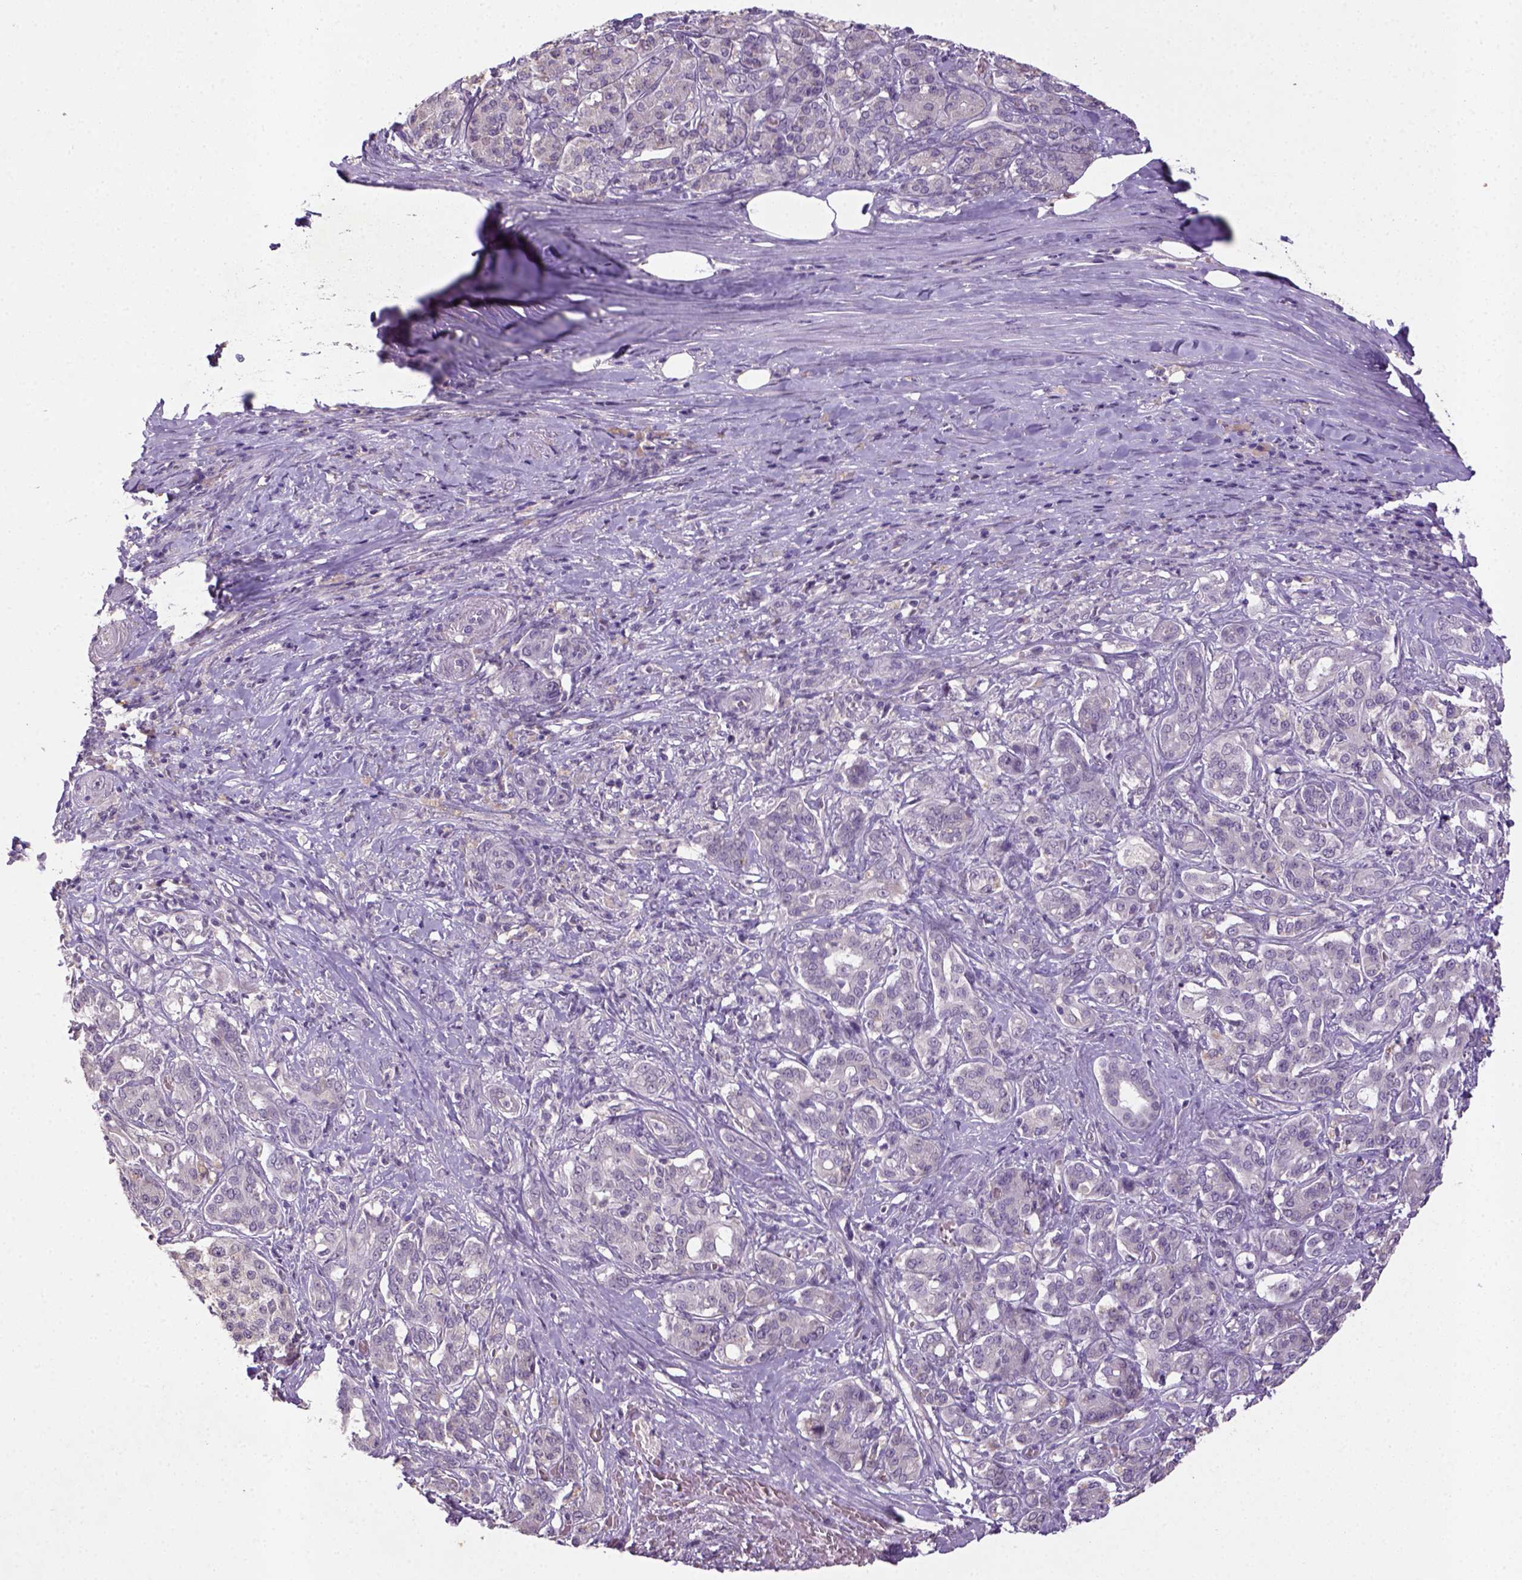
{"staining": {"intensity": "negative", "quantity": "none", "location": "none"}, "tissue": "pancreatic cancer", "cell_type": "Tumor cells", "image_type": "cancer", "snomed": [{"axis": "morphology", "description": "Normal tissue, NOS"}, {"axis": "morphology", "description": "Inflammation, NOS"}, {"axis": "morphology", "description": "Adenocarcinoma, NOS"}, {"axis": "topography", "description": "Pancreas"}], "caption": "Pancreatic cancer (adenocarcinoma) was stained to show a protein in brown. There is no significant positivity in tumor cells.", "gene": "NLGN2", "patient": {"sex": "male", "age": 57}}